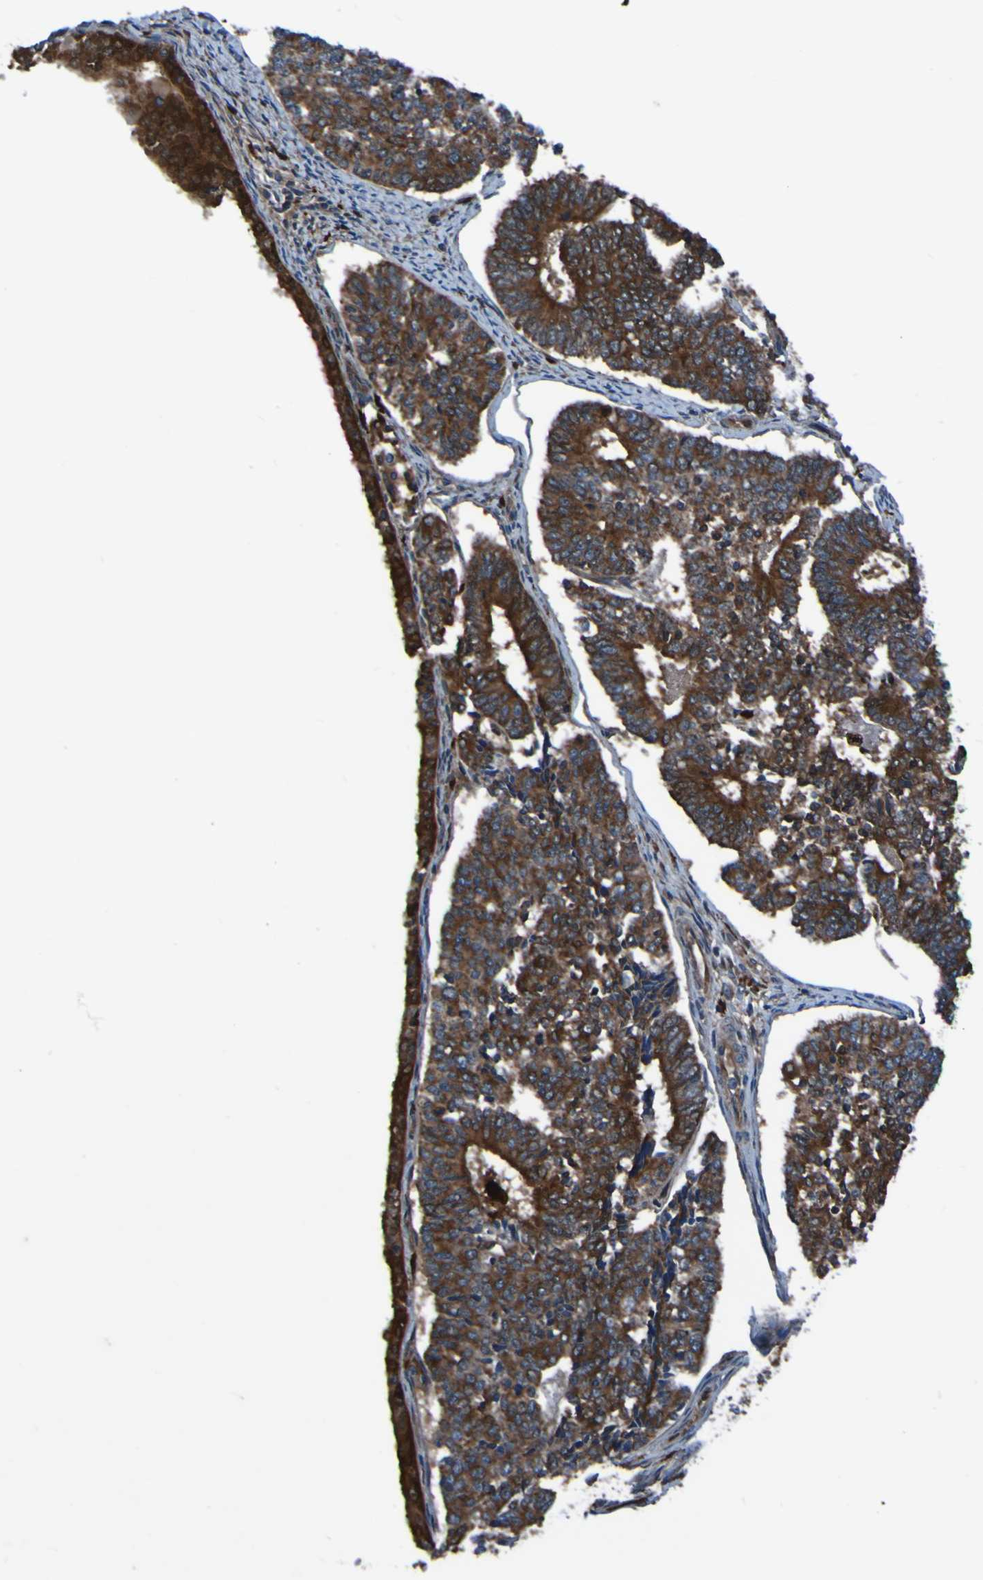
{"staining": {"intensity": "strong", "quantity": ">75%", "location": "cytoplasmic/membranous"}, "tissue": "endometrial cancer", "cell_type": "Tumor cells", "image_type": "cancer", "snomed": [{"axis": "morphology", "description": "Adenocarcinoma, NOS"}, {"axis": "topography", "description": "Endometrium"}], "caption": "A brown stain labels strong cytoplasmic/membranous positivity of a protein in human endometrial cancer (adenocarcinoma) tumor cells.", "gene": "RAB5B", "patient": {"sex": "female", "age": 70}}